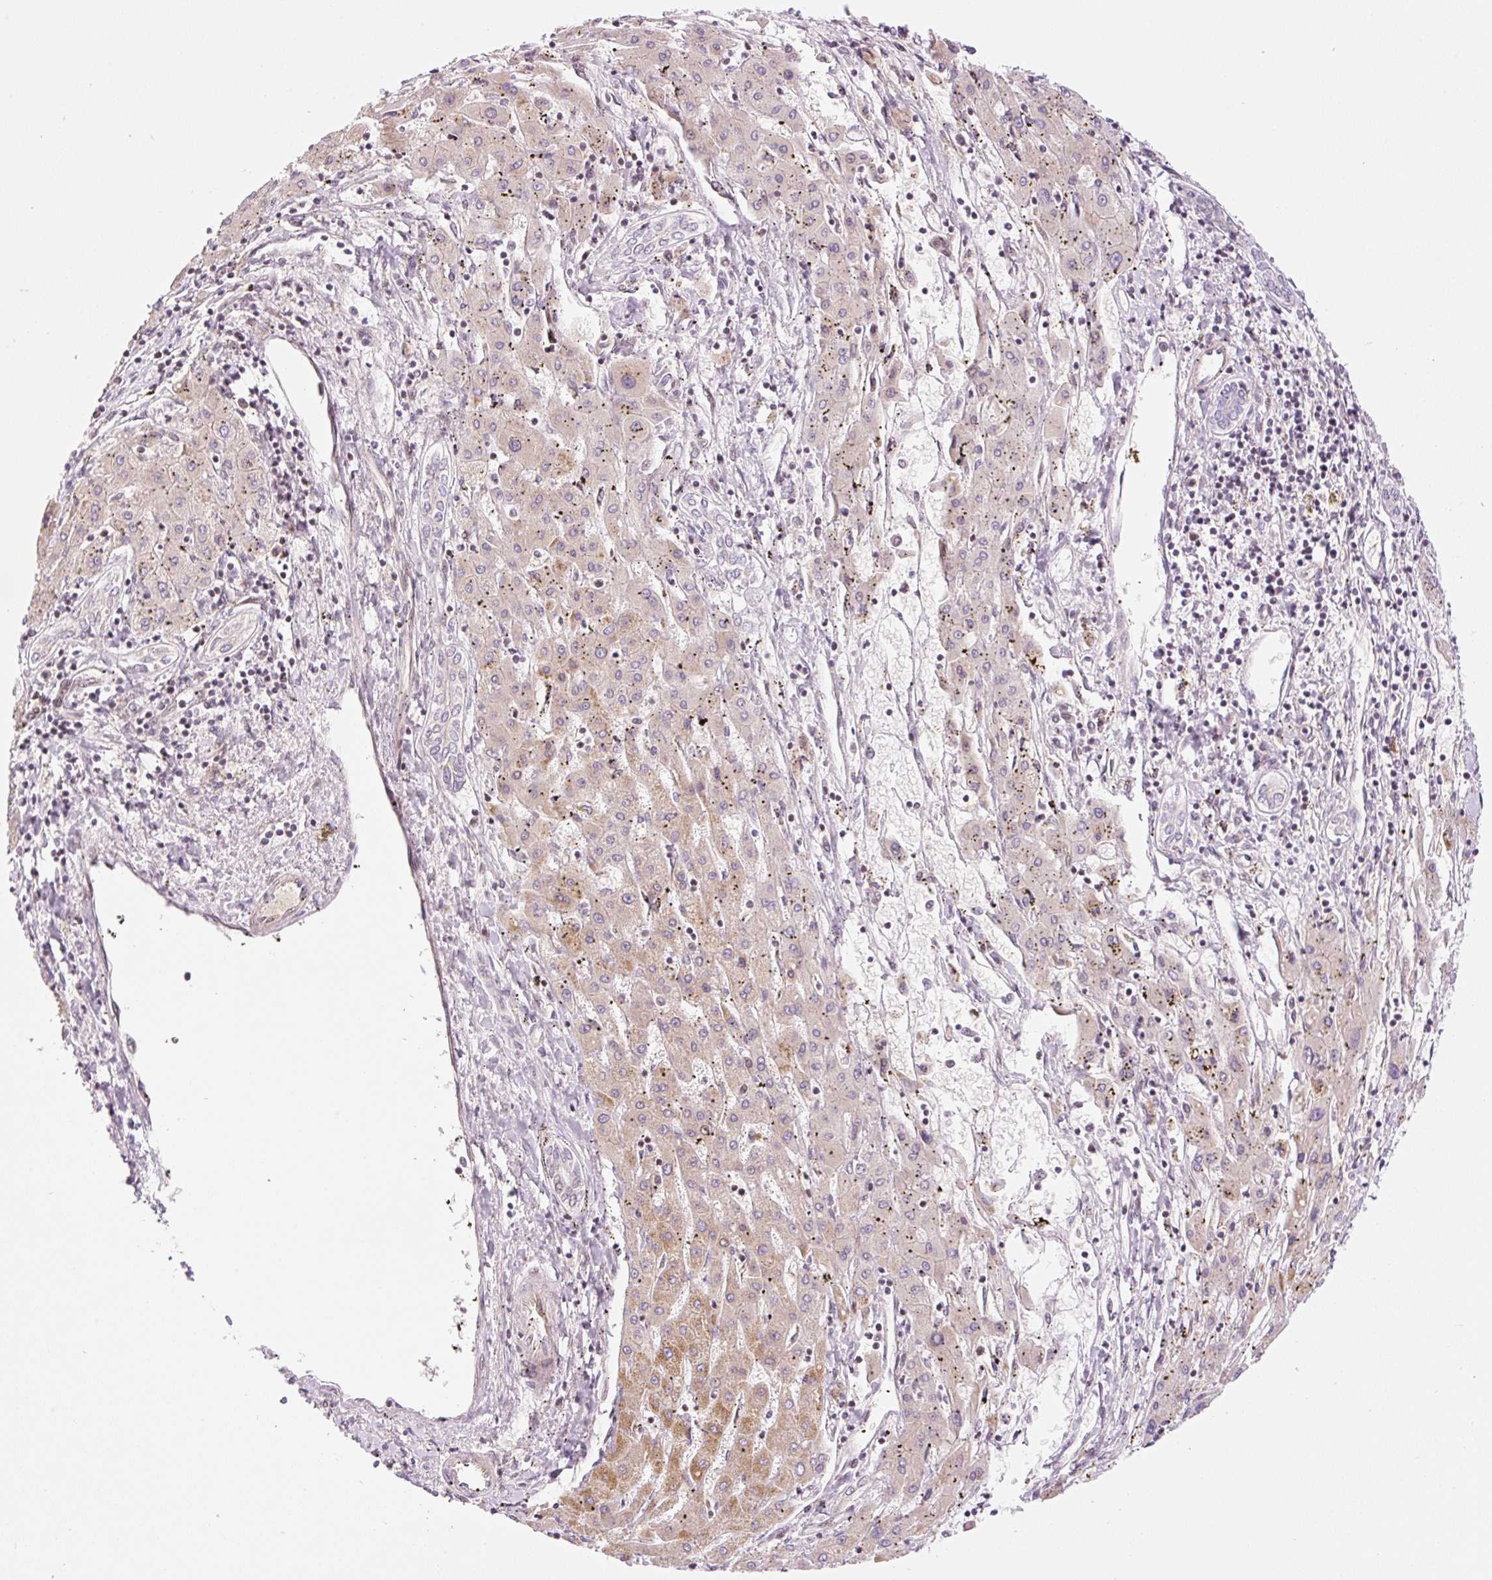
{"staining": {"intensity": "weak", "quantity": "25%-75%", "location": "cytoplasmic/membranous"}, "tissue": "liver cancer", "cell_type": "Tumor cells", "image_type": "cancer", "snomed": [{"axis": "morphology", "description": "Carcinoma, Hepatocellular, NOS"}, {"axis": "topography", "description": "Liver"}], "caption": "Immunohistochemical staining of liver cancer (hepatocellular carcinoma) demonstrates low levels of weak cytoplasmic/membranous protein staining in about 25%-75% of tumor cells.", "gene": "ZNF394", "patient": {"sex": "male", "age": 72}}